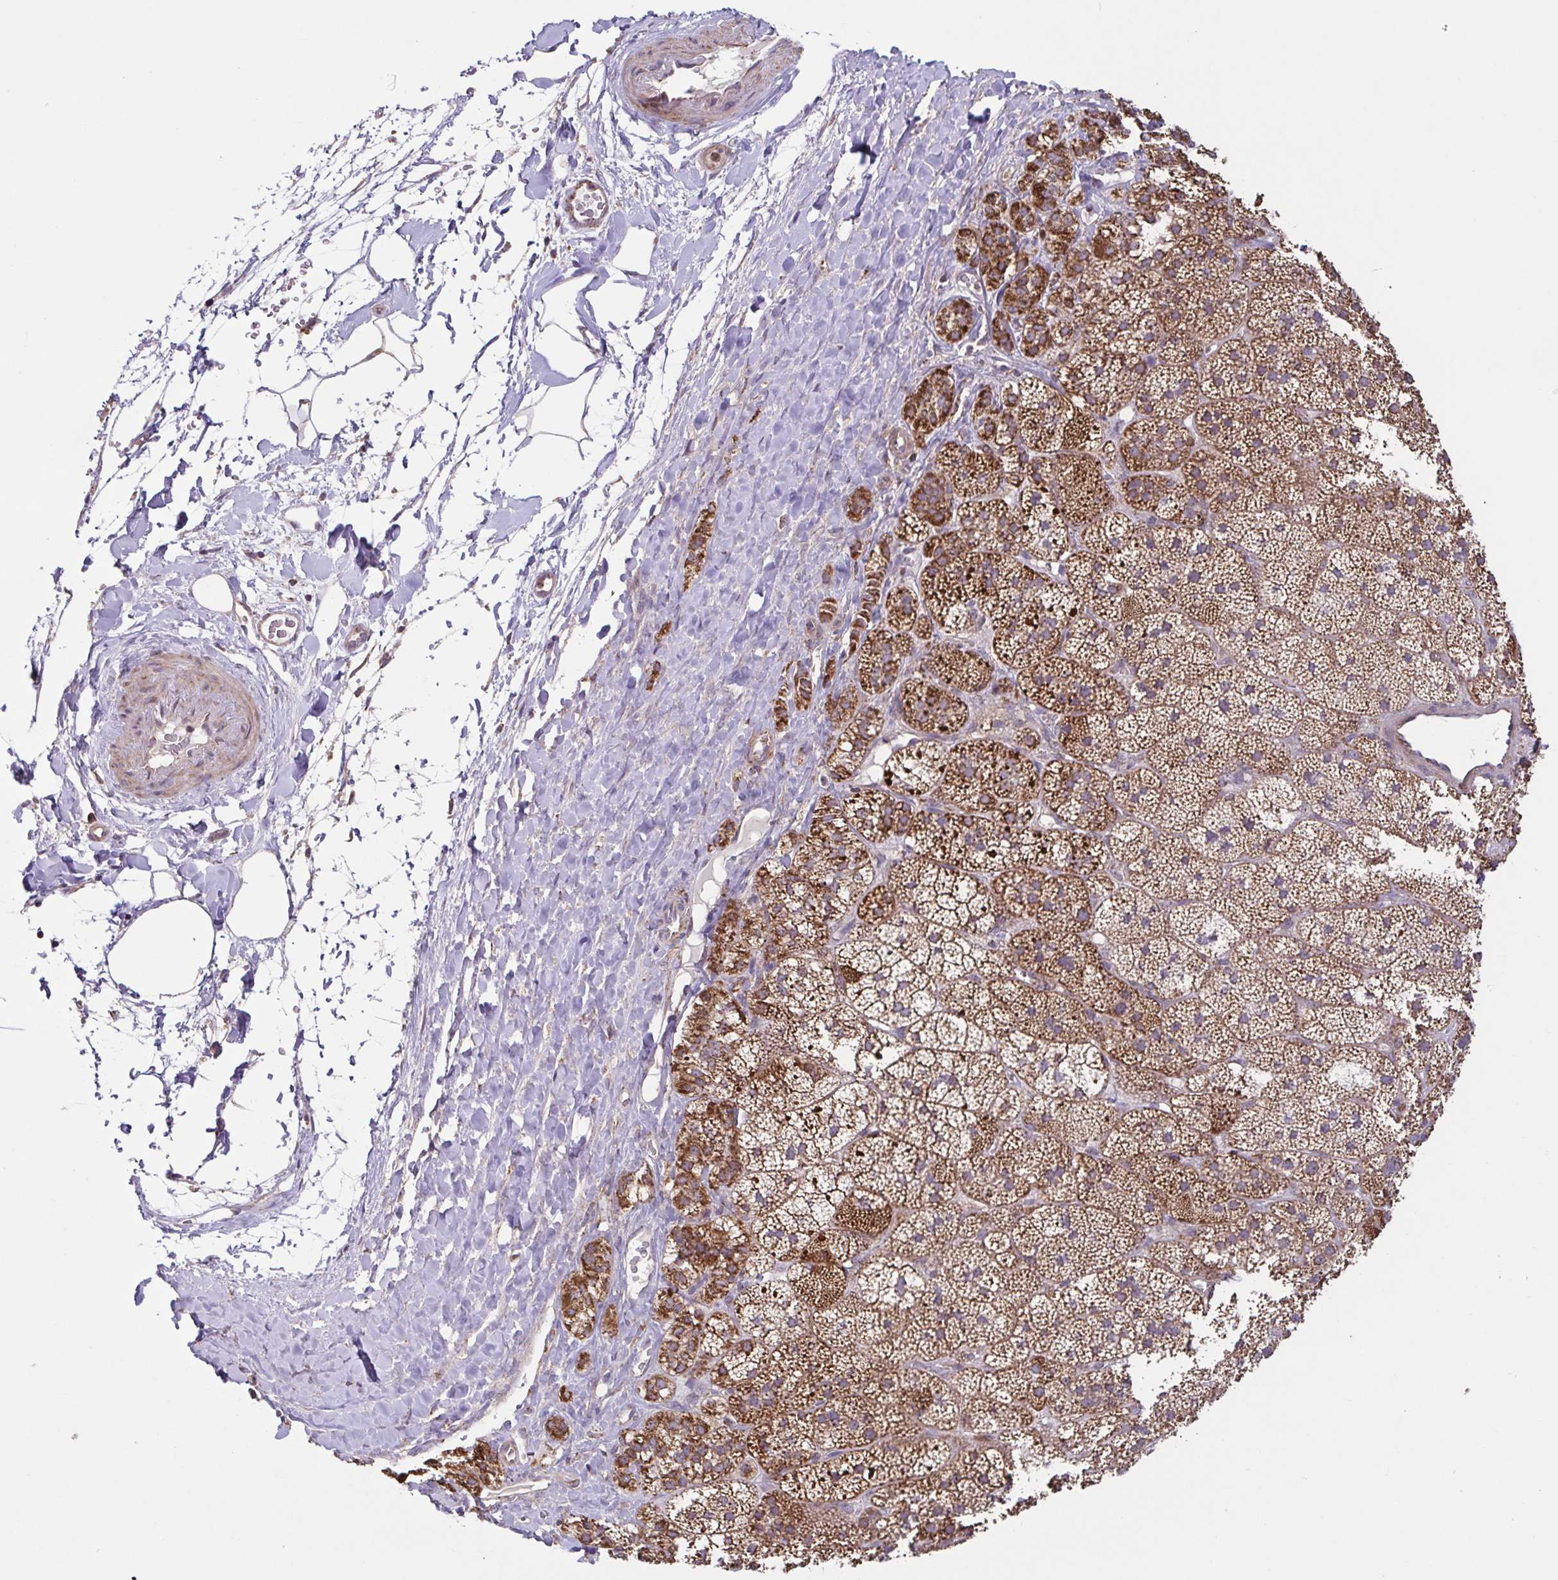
{"staining": {"intensity": "moderate", "quantity": ">75%", "location": "cytoplasmic/membranous"}, "tissue": "adrenal gland", "cell_type": "Glandular cells", "image_type": "normal", "snomed": [{"axis": "morphology", "description": "Normal tissue, NOS"}, {"axis": "topography", "description": "Adrenal gland"}], "caption": "Moderate cytoplasmic/membranous protein positivity is appreciated in about >75% of glandular cells in adrenal gland.", "gene": "DIP2B", "patient": {"sex": "male", "age": 57}}